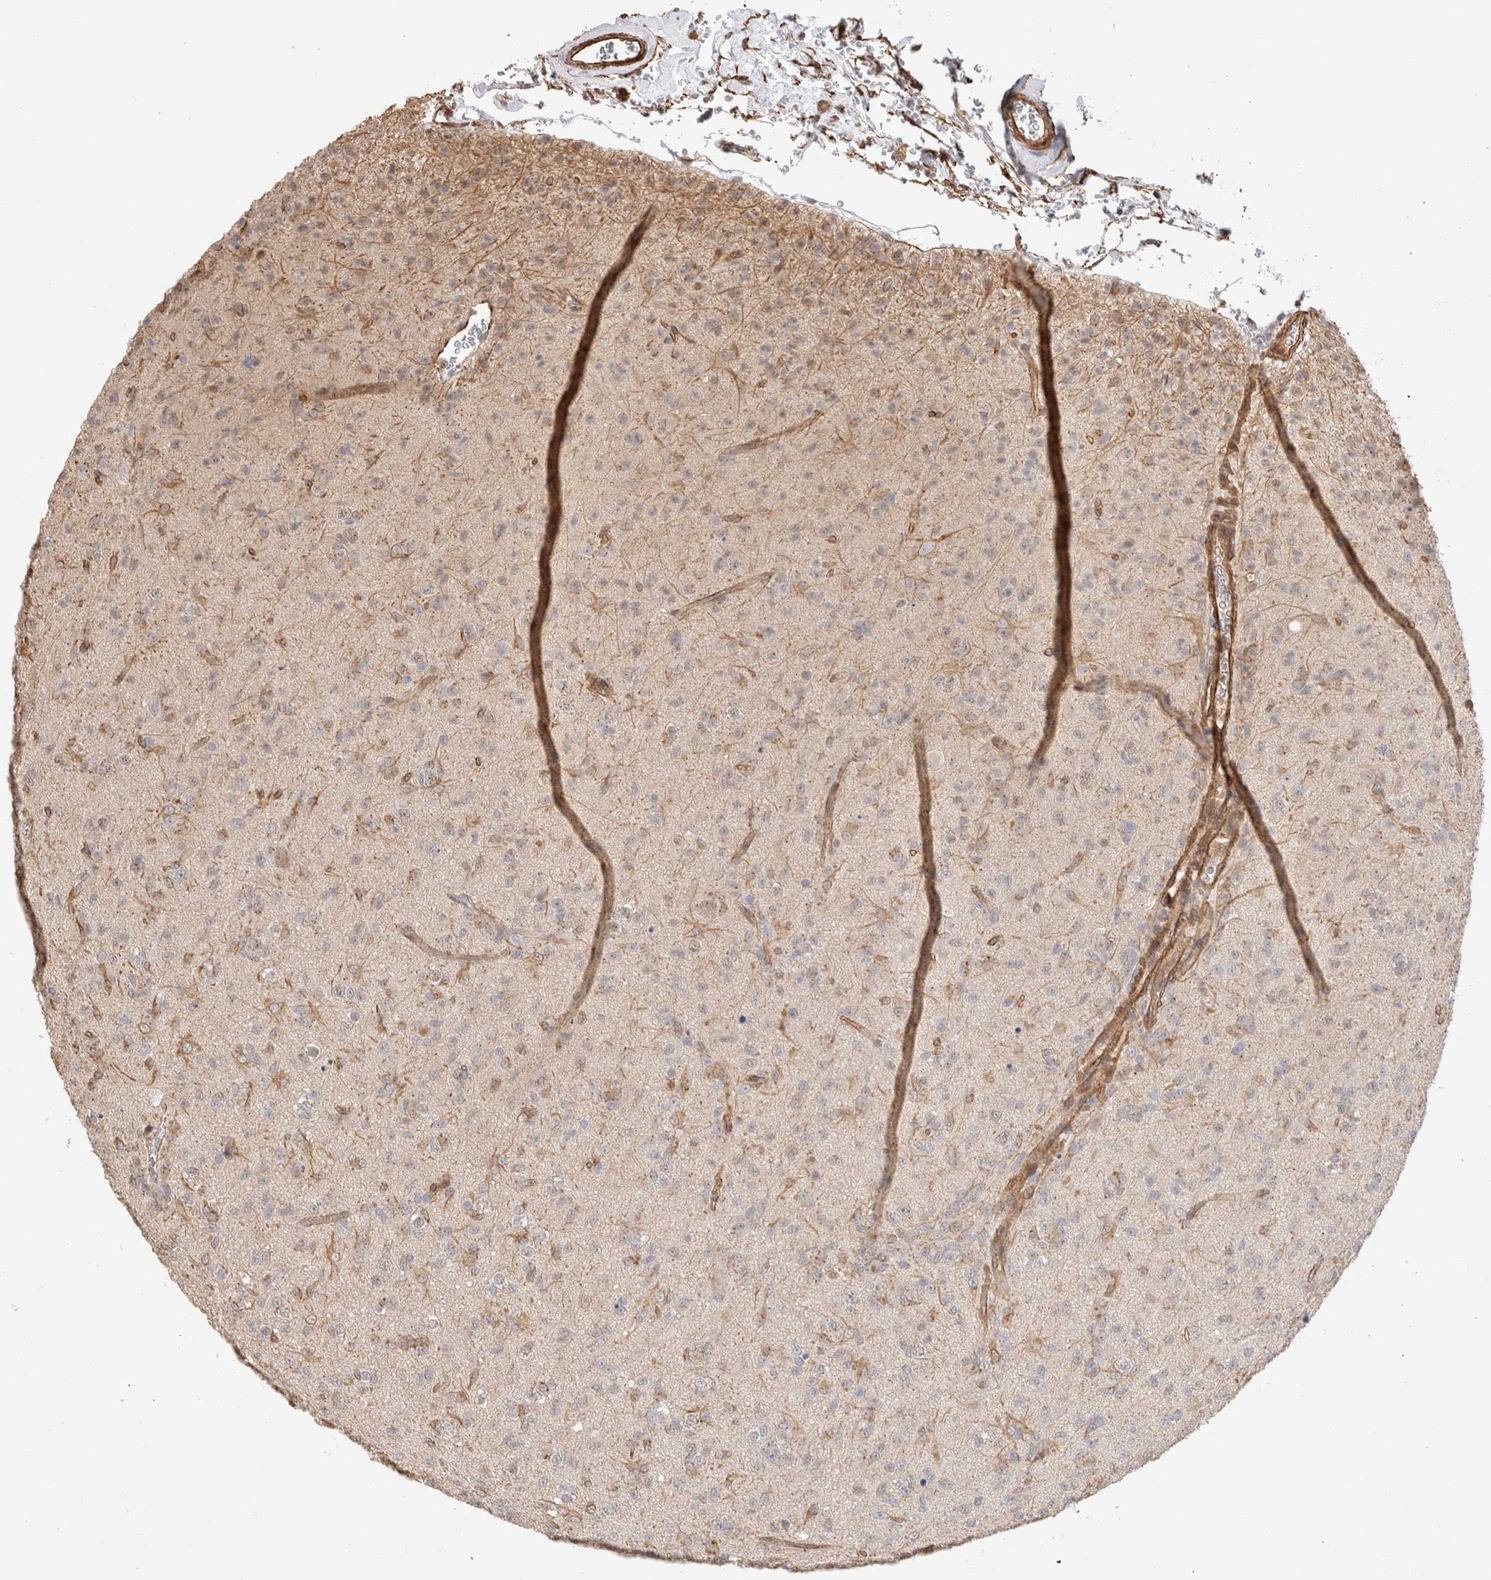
{"staining": {"intensity": "weak", "quantity": "<25%", "location": "cytoplasmic/membranous"}, "tissue": "glioma", "cell_type": "Tumor cells", "image_type": "cancer", "snomed": [{"axis": "morphology", "description": "Glioma, malignant, Low grade"}, {"axis": "topography", "description": "Brain"}], "caption": "Malignant glioma (low-grade) was stained to show a protein in brown. There is no significant staining in tumor cells. (DAB IHC visualized using brightfield microscopy, high magnification).", "gene": "CAAP1", "patient": {"sex": "male", "age": 65}}